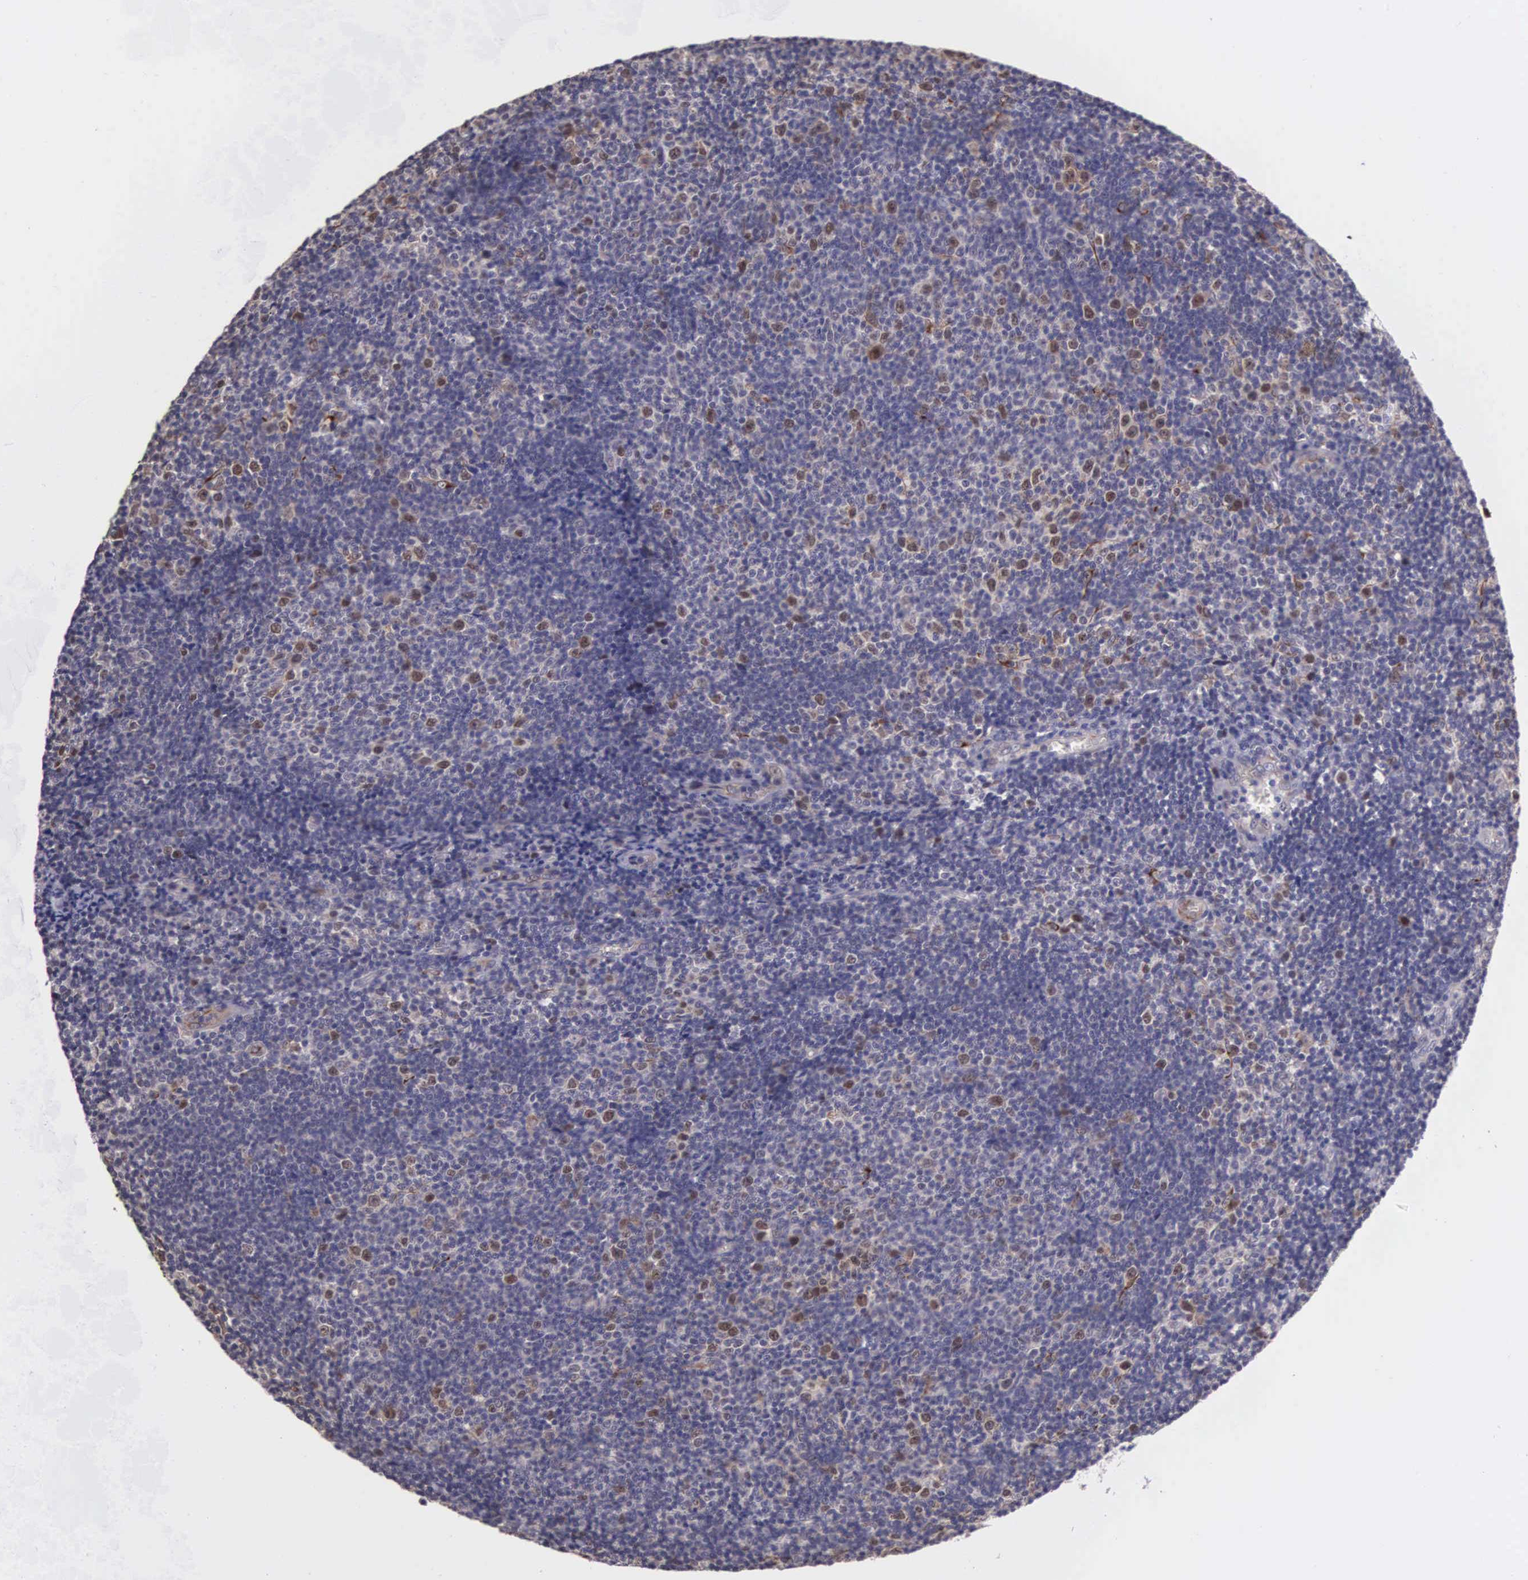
{"staining": {"intensity": "weak", "quantity": "<25%", "location": "nuclear"}, "tissue": "lymphoma", "cell_type": "Tumor cells", "image_type": "cancer", "snomed": [{"axis": "morphology", "description": "Malignant lymphoma, non-Hodgkin's type, Low grade"}, {"axis": "topography", "description": "Lymph node"}], "caption": "There is no significant expression in tumor cells of low-grade malignant lymphoma, non-Hodgkin's type. The staining was performed using DAB to visualize the protein expression in brown, while the nuclei were stained in blue with hematoxylin (Magnification: 20x).", "gene": "CDC45", "patient": {"sex": "male", "age": 49}}